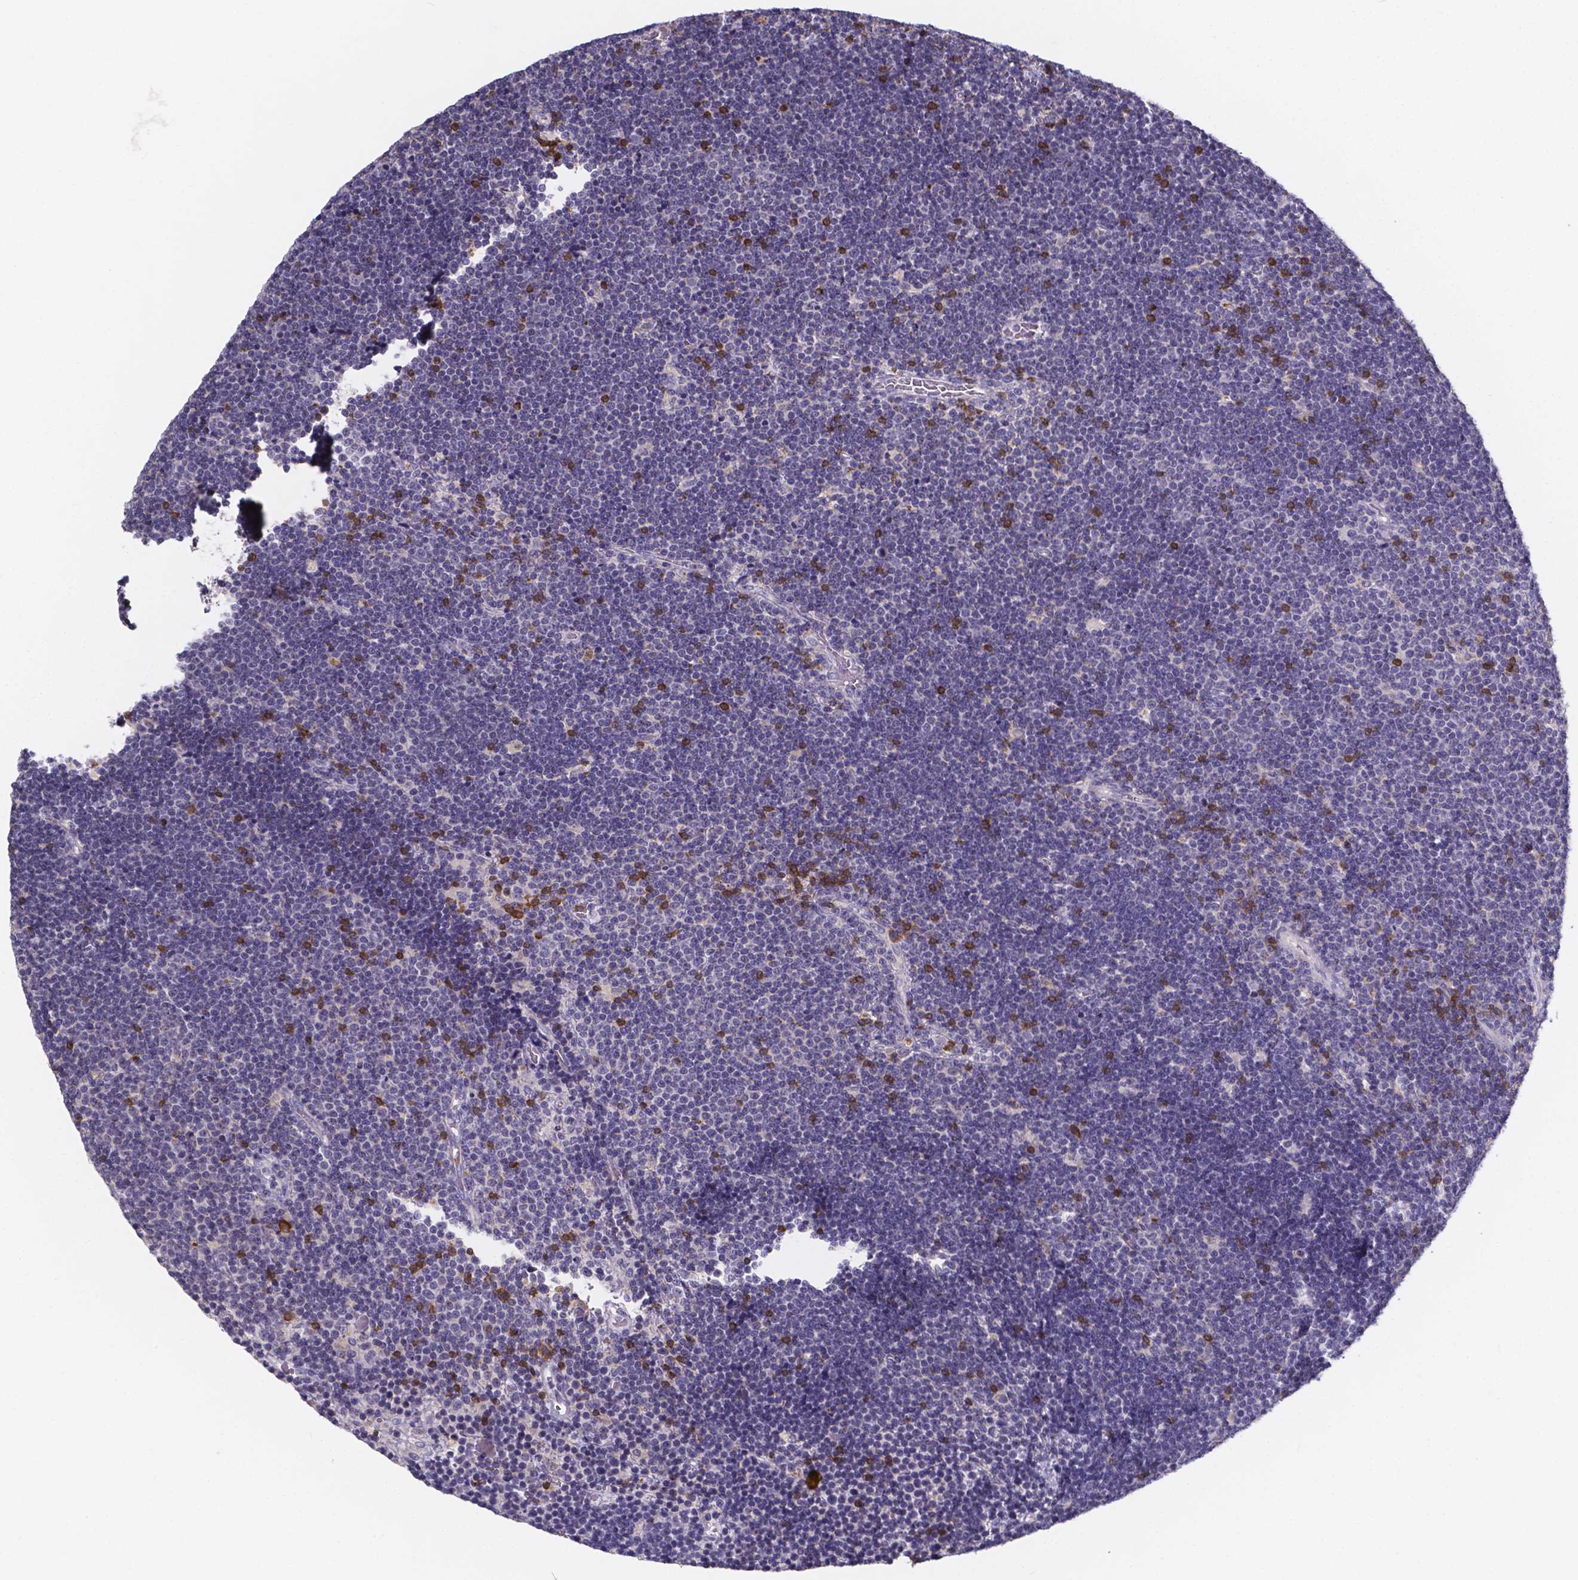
{"staining": {"intensity": "negative", "quantity": "none", "location": "none"}, "tissue": "lymphoma", "cell_type": "Tumor cells", "image_type": "cancer", "snomed": [{"axis": "morphology", "description": "Malignant lymphoma, non-Hodgkin's type, Low grade"}, {"axis": "topography", "description": "Brain"}], "caption": "Photomicrograph shows no significant protein staining in tumor cells of low-grade malignant lymphoma, non-Hodgkin's type.", "gene": "THEMIS", "patient": {"sex": "female", "age": 66}}